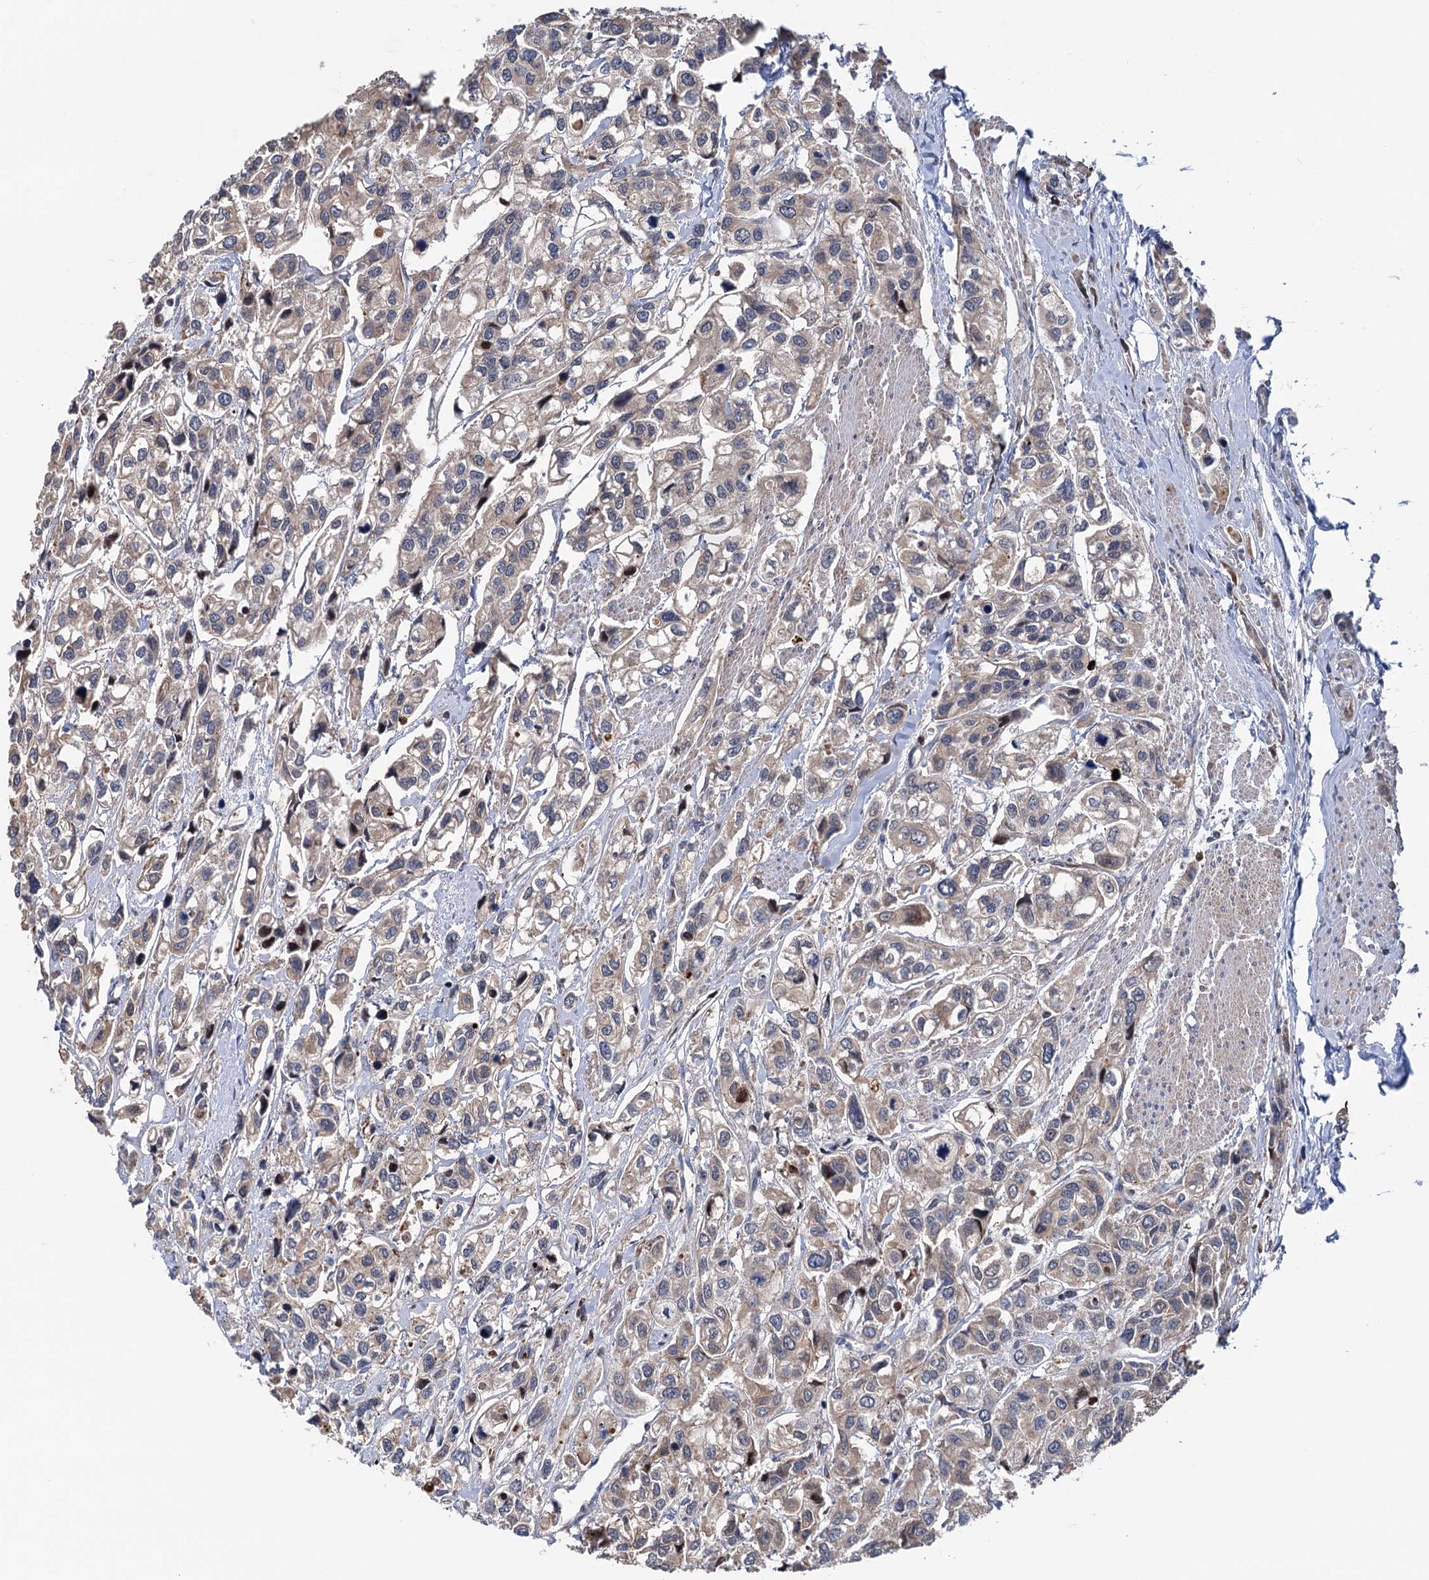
{"staining": {"intensity": "weak", "quantity": ">75%", "location": "cytoplasmic/membranous"}, "tissue": "urothelial cancer", "cell_type": "Tumor cells", "image_type": "cancer", "snomed": [{"axis": "morphology", "description": "Urothelial carcinoma, High grade"}, {"axis": "topography", "description": "Urinary bladder"}], "caption": "Urothelial cancer tissue shows weak cytoplasmic/membranous expression in approximately >75% of tumor cells The staining was performed using DAB to visualize the protein expression in brown, while the nuclei were stained in blue with hematoxylin (Magnification: 20x).", "gene": "UBR1", "patient": {"sex": "male", "age": 67}}